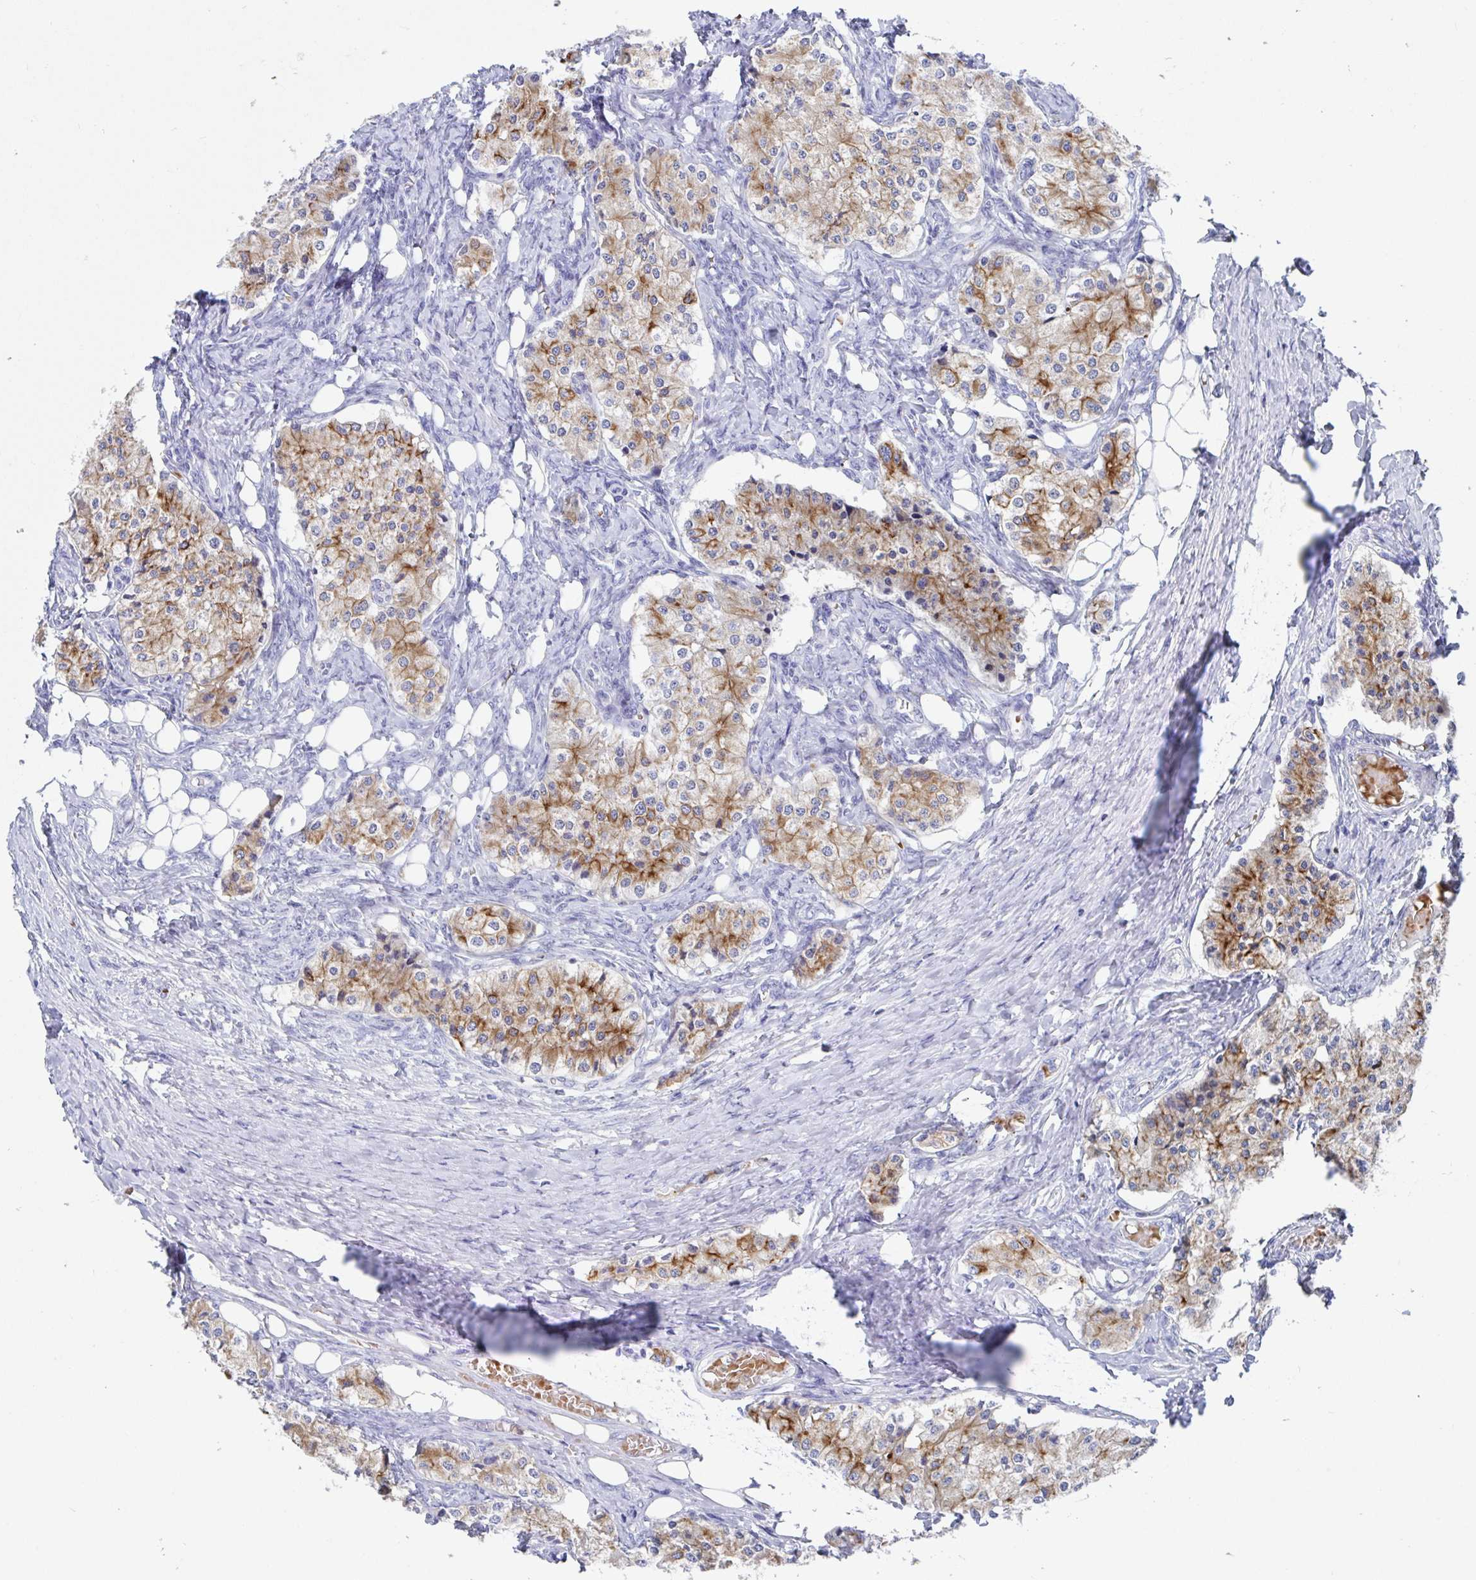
{"staining": {"intensity": "moderate", "quantity": ">75%", "location": "cytoplasmic/membranous"}, "tissue": "carcinoid", "cell_type": "Tumor cells", "image_type": "cancer", "snomed": [{"axis": "morphology", "description": "Carcinoid, malignant, NOS"}, {"axis": "topography", "description": "Colon"}], "caption": "Carcinoid (malignant) was stained to show a protein in brown. There is medium levels of moderate cytoplasmic/membranous positivity in about >75% of tumor cells.", "gene": "CLDN8", "patient": {"sex": "female", "age": 52}}